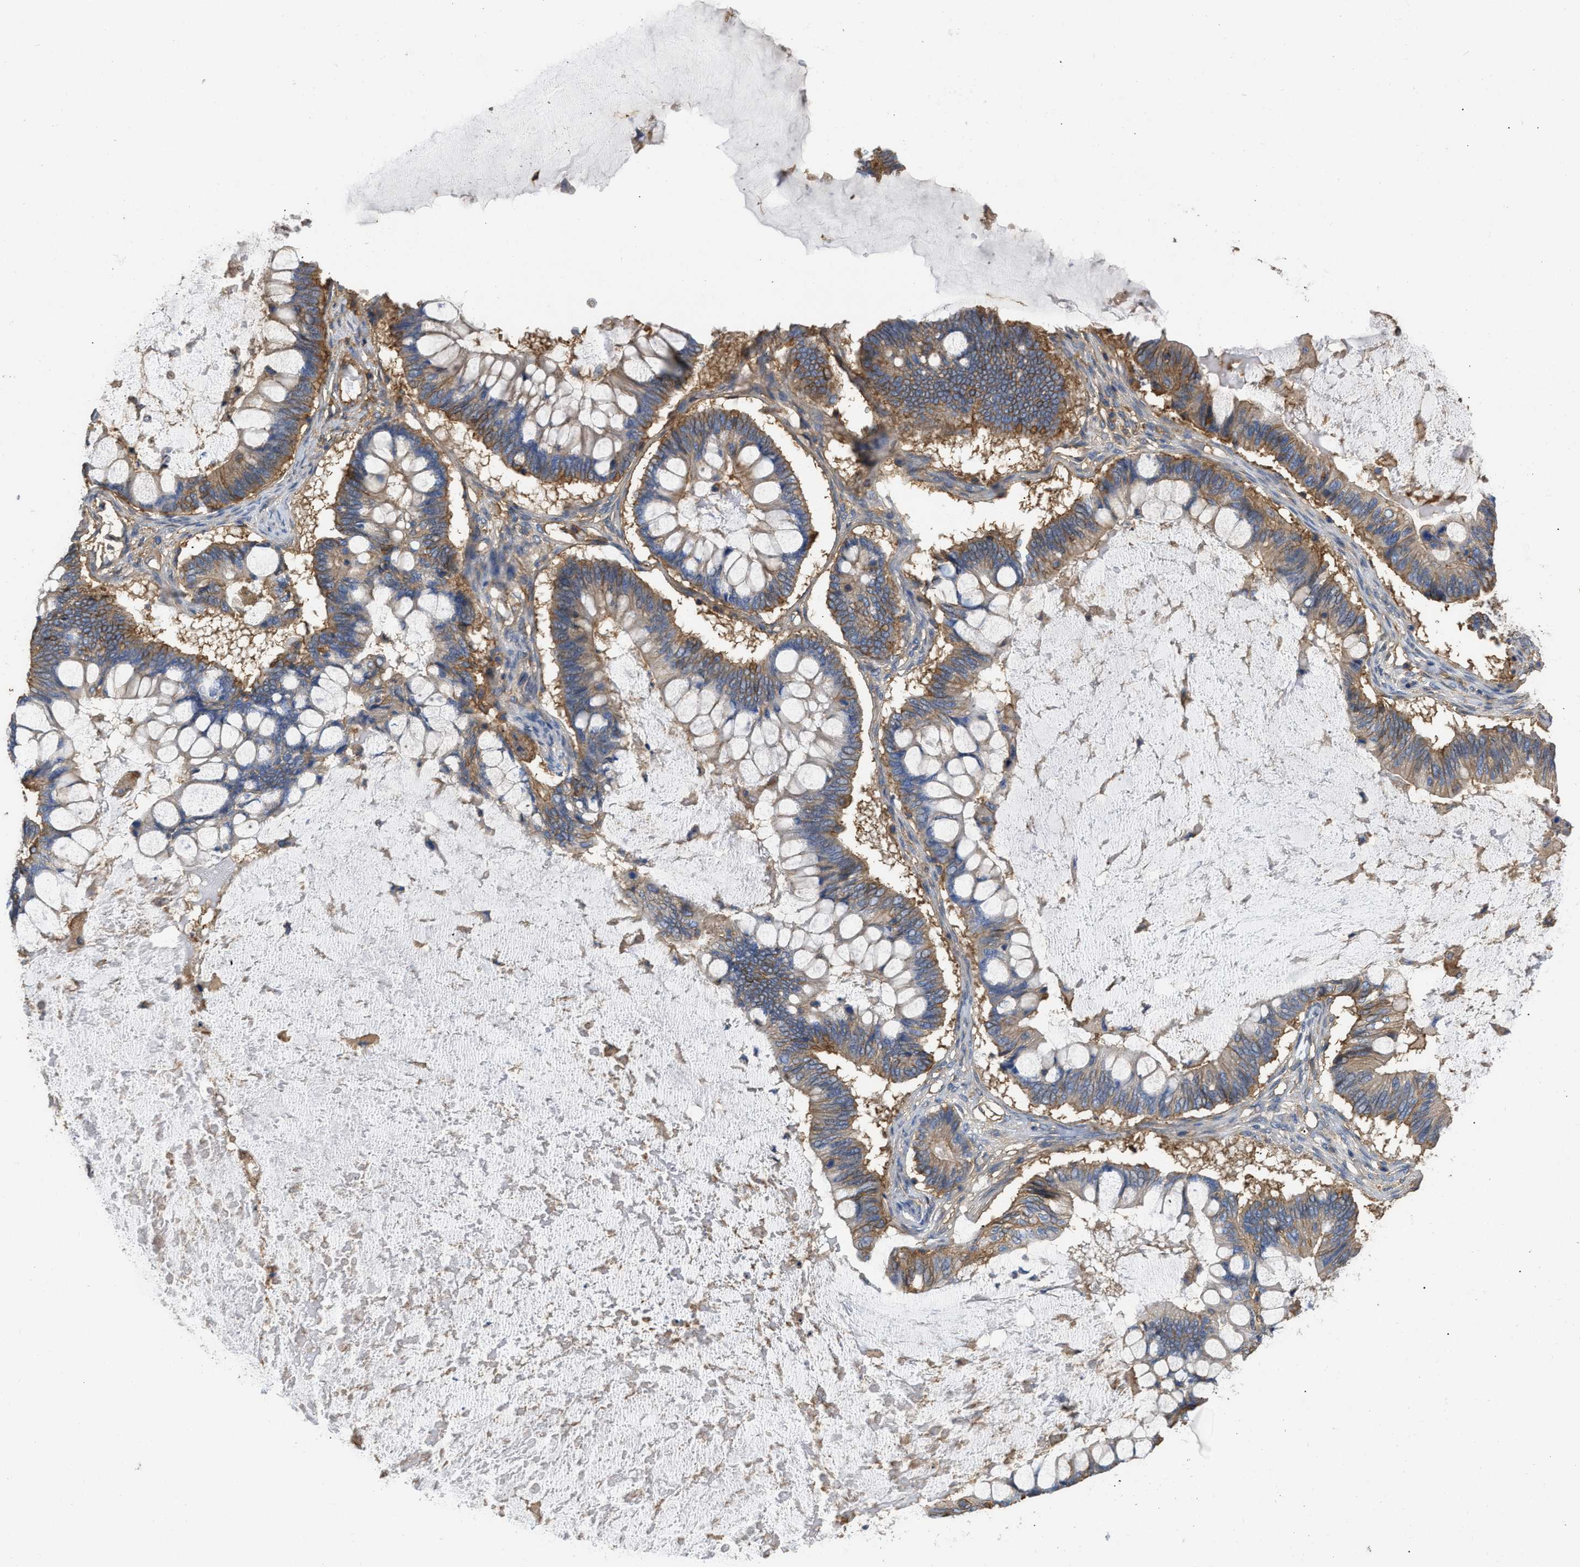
{"staining": {"intensity": "moderate", "quantity": "25%-75%", "location": "cytoplasmic/membranous"}, "tissue": "ovarian cancer", "cell_type": "Tumor cells", "image_type": "cancer", "snomed": [{"axis": "morphology", "description": "Cystadenocarcinoma, mucinous, NOS"}, {"axis": "topography", "description": "Ovary"}], "caption": "Moderate cytoplasmic/membranous staining for a protein is identified in approximately 25%-75% of tumor cells of mucinous cystadenocarcinoma (ovarian) using IHC.", "gene": "GNB4", "patient": {"sex": "female", "age": 61}}